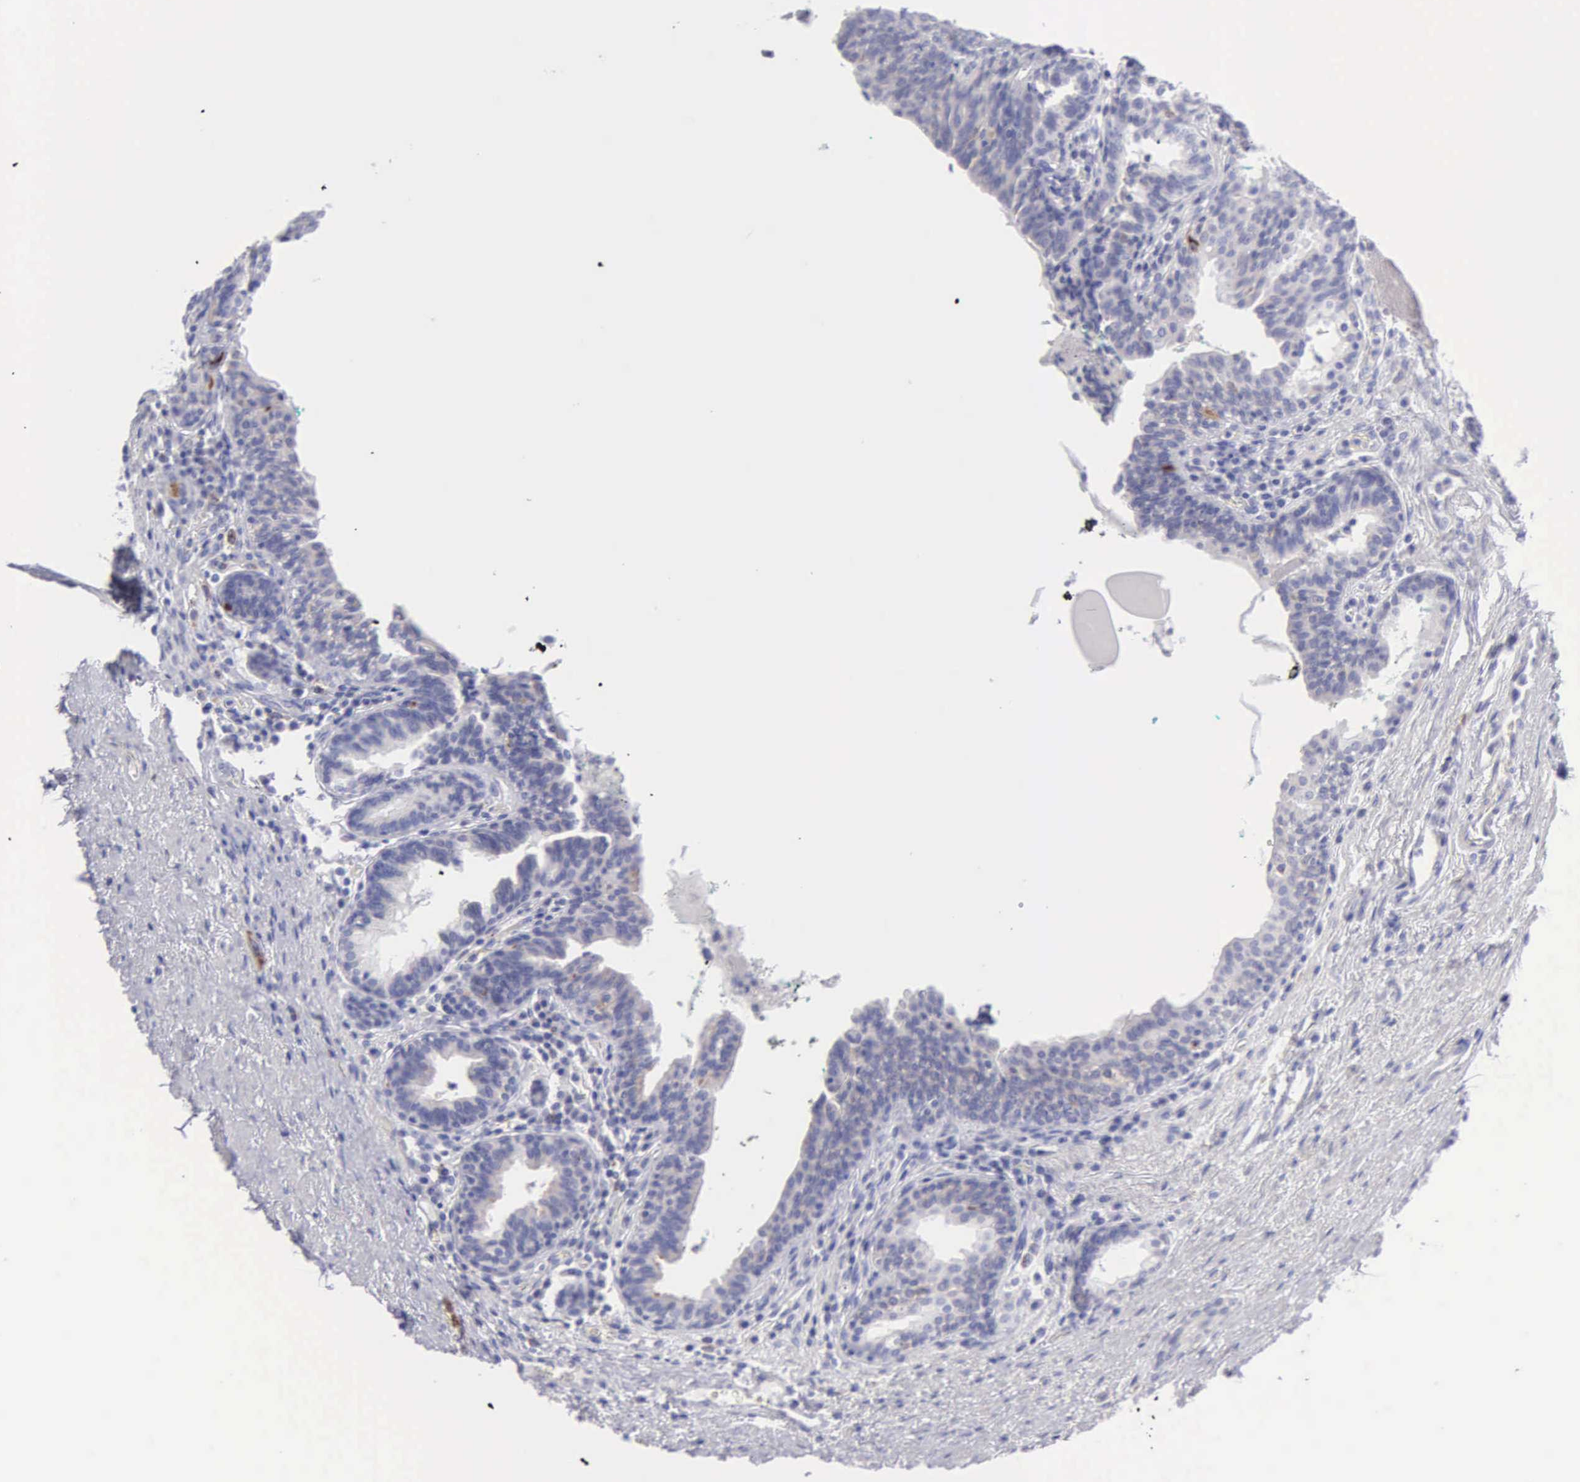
{"staining": {"intensity": "negative", "quantity": "none", "location": "none"}, "tissue": "prostate", "cell_type": "Glandular cells", "image_type": "normal", "snomed": [{"axis": "morphology", "description": "Normal tissue, NOS"}, {"axis": "topography", "description": "Prostate"}], "caption": "Prostate stained for a protein using immunohistochemistry (IHC) displays no expression glandular cells.", "gene": "TYRP1", "patient": {"sex": "male", "age": 65}}